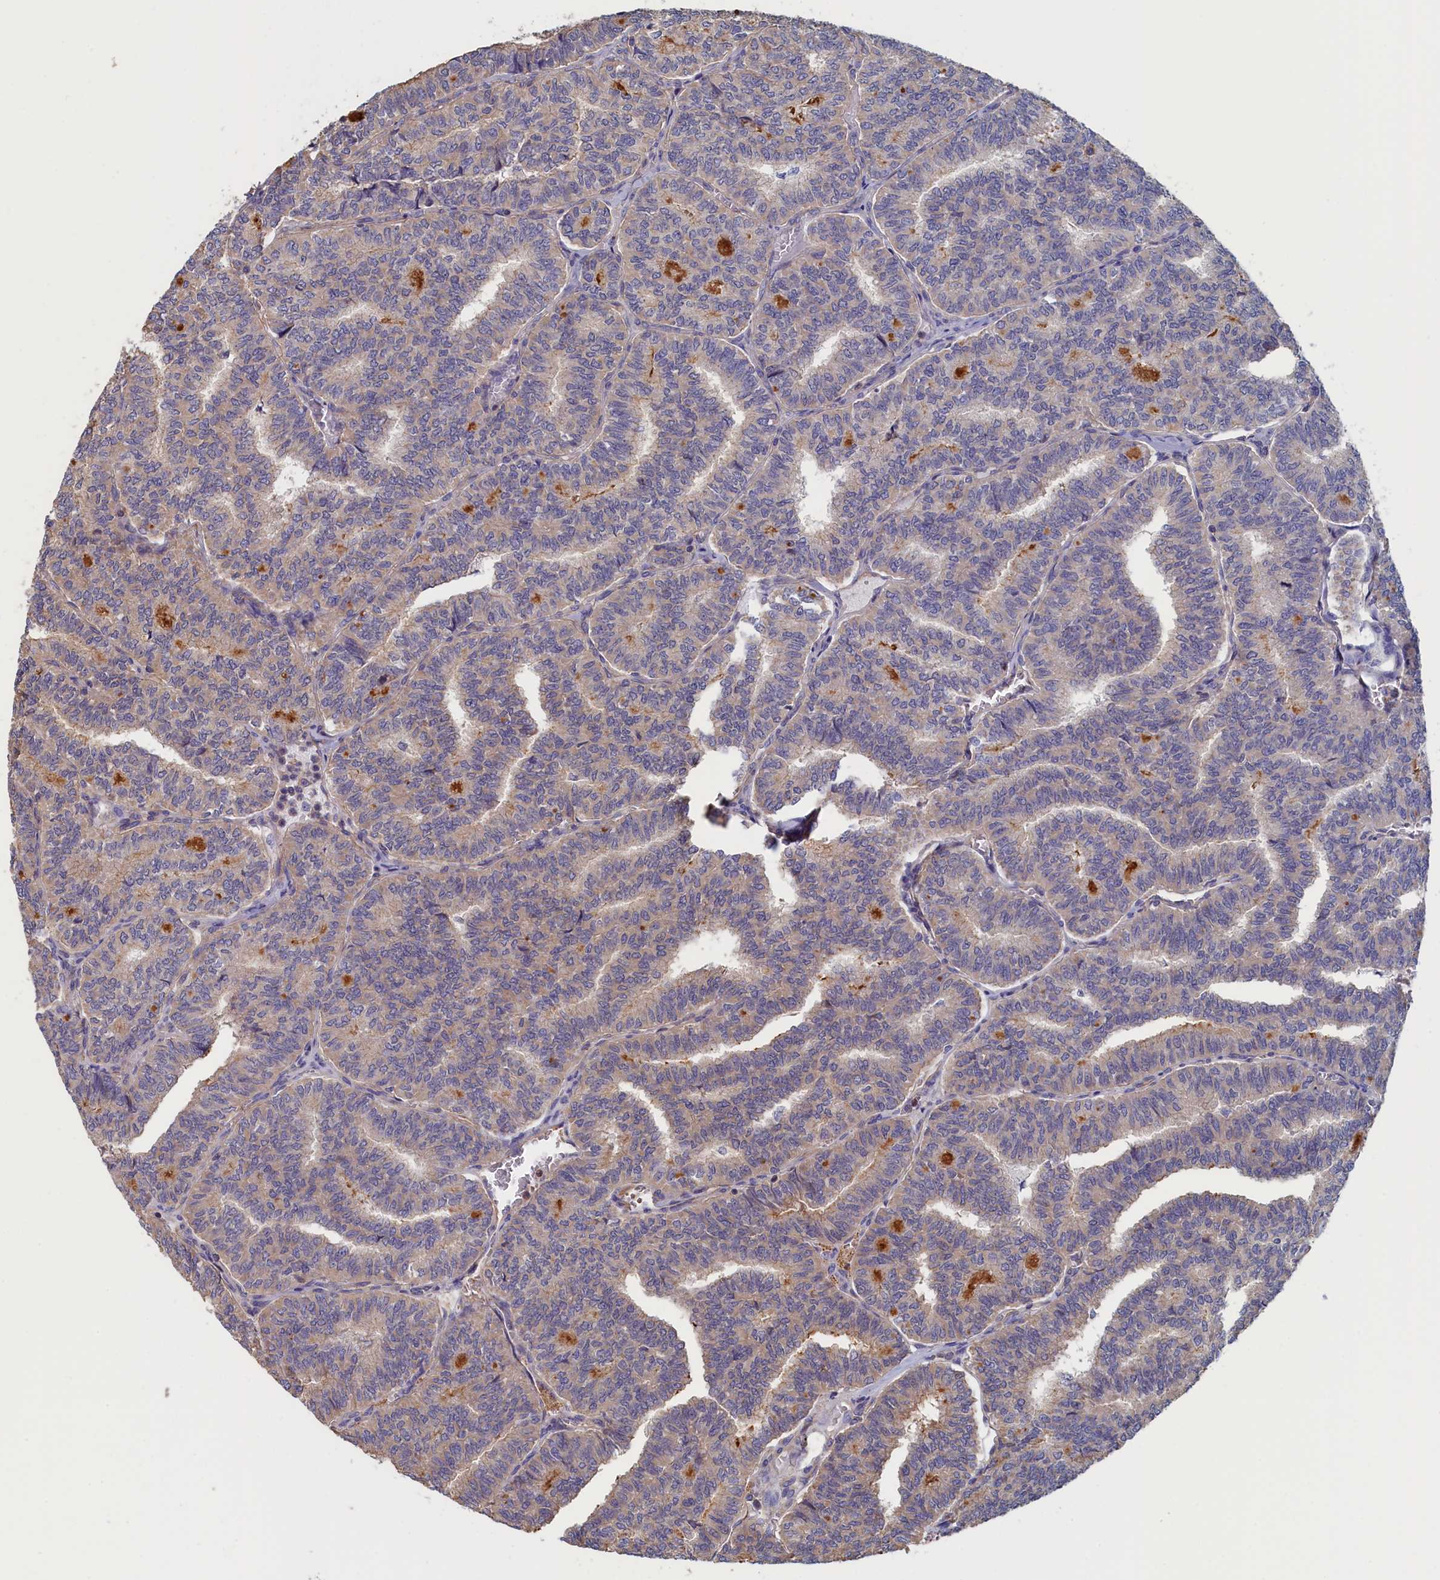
{"staining": {"intensity": "weak", "quantity": "<25%", "location": "cytoplasmic/membranous"}, "tissue": "thyroid cancer", "cell_type": "Tumor cells", "image_type": "cancer", "snomed": [{"axis": "morphology", "description": "Papillary adenocarcinoma, NOS"}, {"axis": "topography", "description": "Thyroid gland"}], "caption": "Tumor cells show no significant expression in papillary adenocarcinoma (thyroid).", "gene": "ANKRD2", "patient": {"sex": "female", "age": 35}}